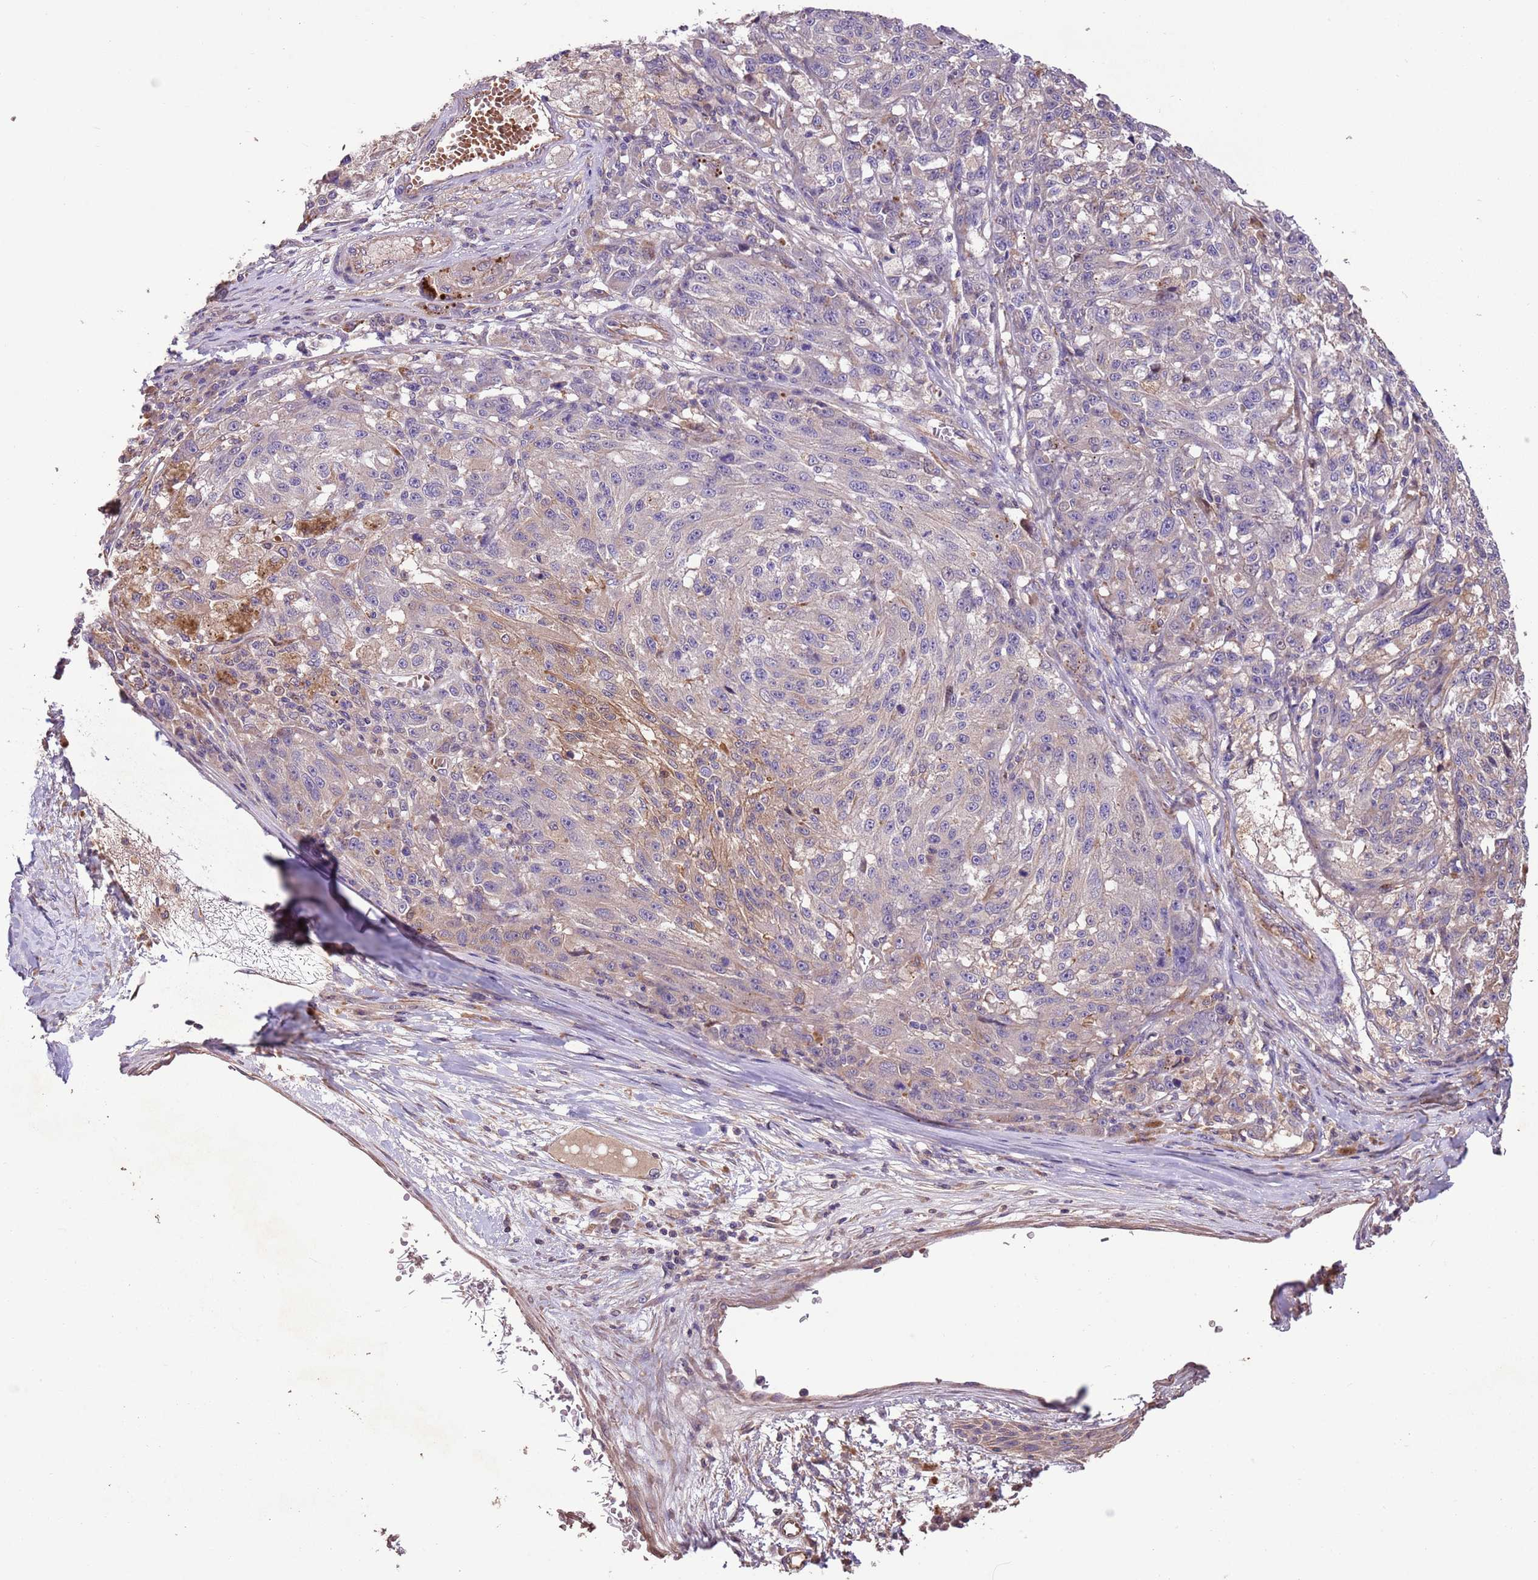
{"staining": {"intensity": "weak", "quantity": "<25%", "location": "cytoplasmic/membranous"}, "tissue": "melanoma", "cell_type": "Tumor cells", "image_type": "cancer", "snomed": [{"axis": "morphology", "description": "Malignant melanoma, NOS"}, {"axis": "topography", "description": "Skin"}], "caption": "IHC photomicrograph of neoplastic tissue: human malignant melanoma stained with DAB (3,3'-diaminobenzidine) demonstrates no significant protein expression in tumor cells.", "gene": "FAM89B", "patient": {"sex": "male", "age": 53}}